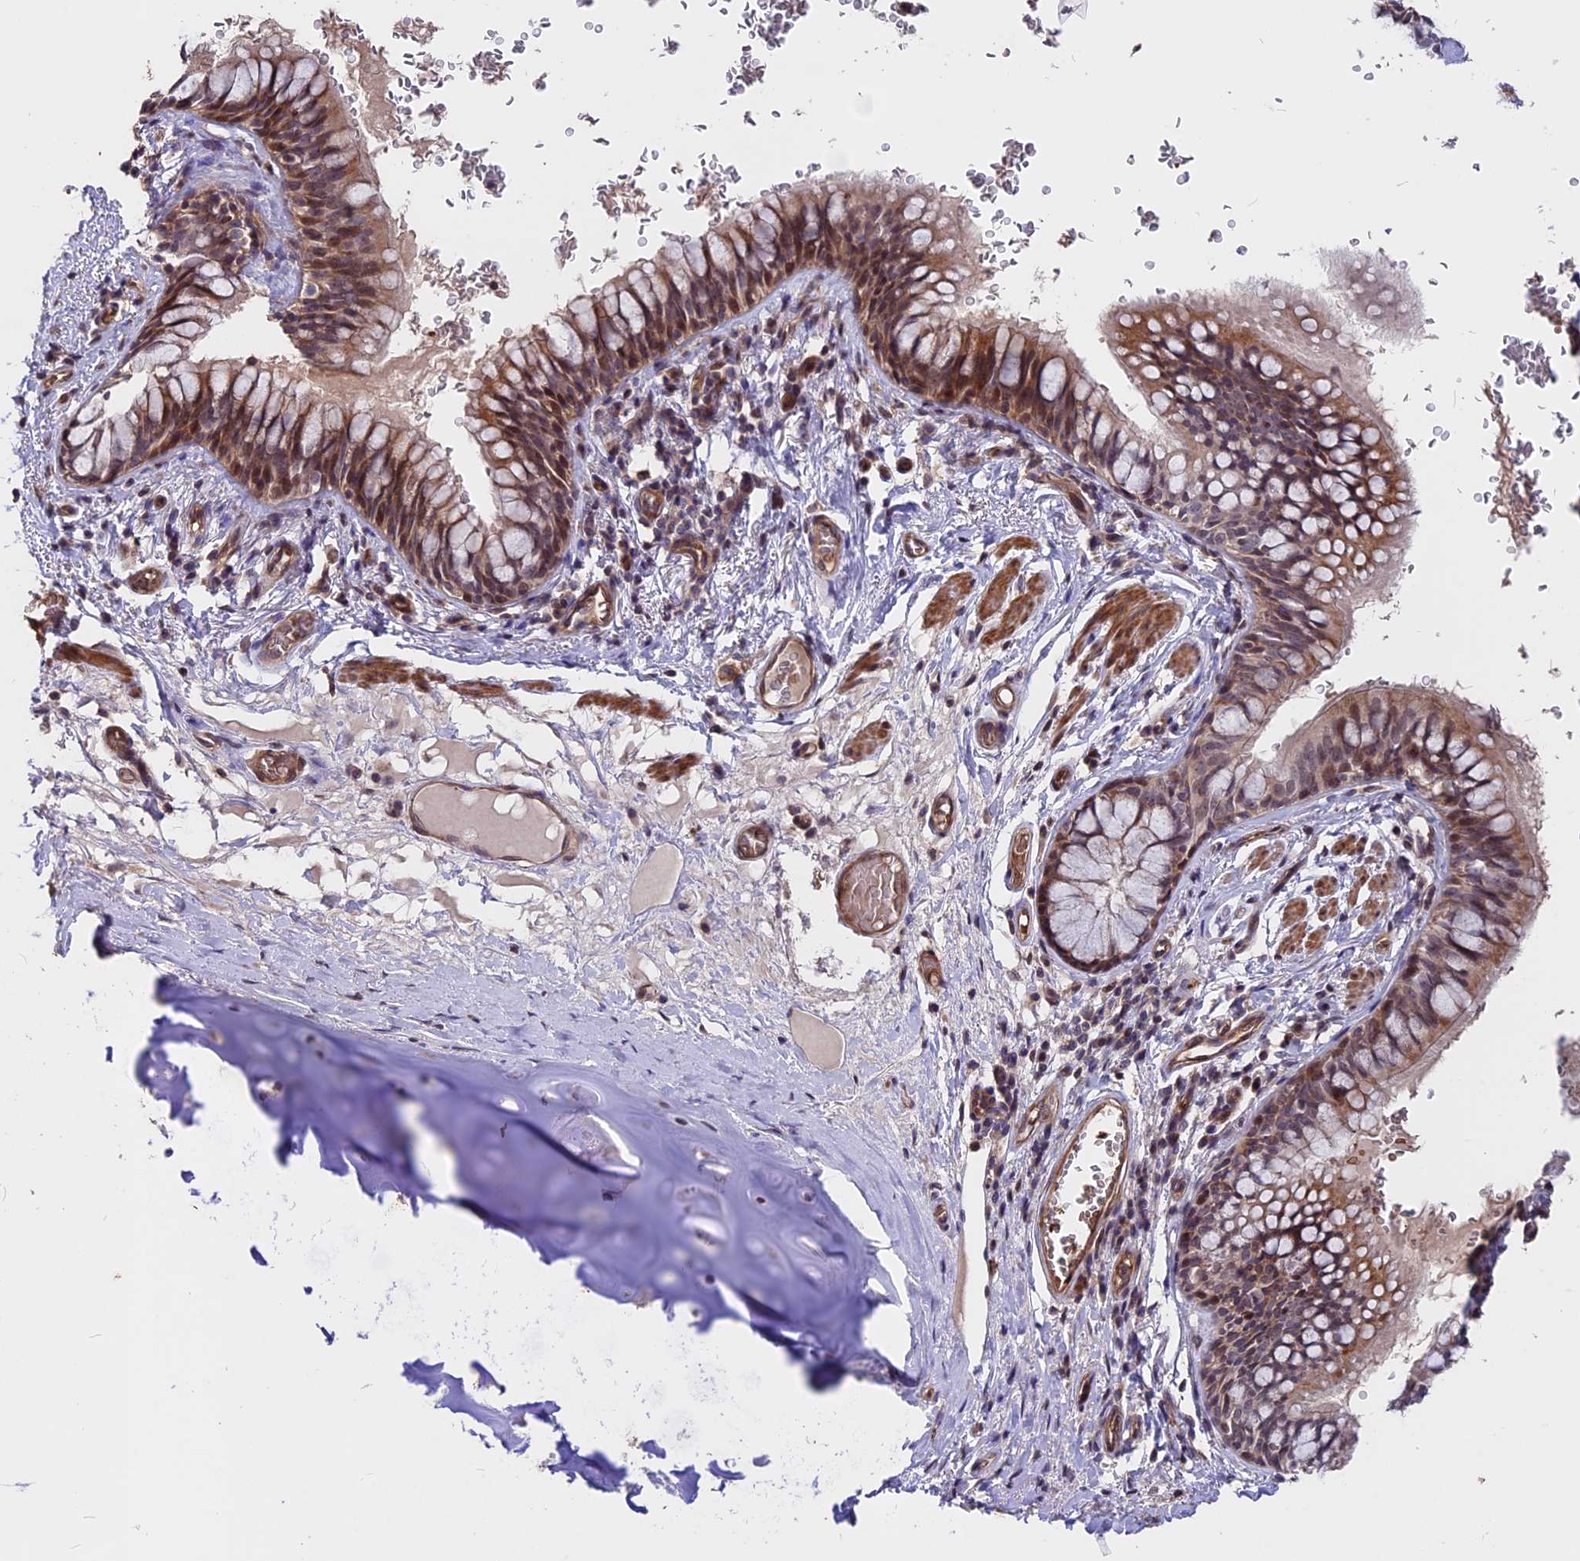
{"staining": {"intensity": "moderate", "quantity": "25%-75%", "location": "cytoplasmic/membranous,nuclear"}, "tissue": "bronchus", "cell_type": "Respiratory epithelial cells", "image_type": "normal", "snomed": [{"axis": "morphology", "description": "Normal tissue, NOS"}, {"axis": "topography", "description": "Cartilage tissue"}, {"axis": "topography", "description": "Bronchus"}], "caption": "Immunohistochemical staining of benign human bronchus displays moderate cytoplasmic/membranous,nuclear protein staining in approximately 25%-75% of respiratory epithelial cells. Using DAB (3,3'-diaminobenzidine) (brown) and hematoxylin (blue) stains, captured at high magnification using brightfield microscopy.", "gene": "ZC3H10", "patient": {"sex": "female", "age": 36}}